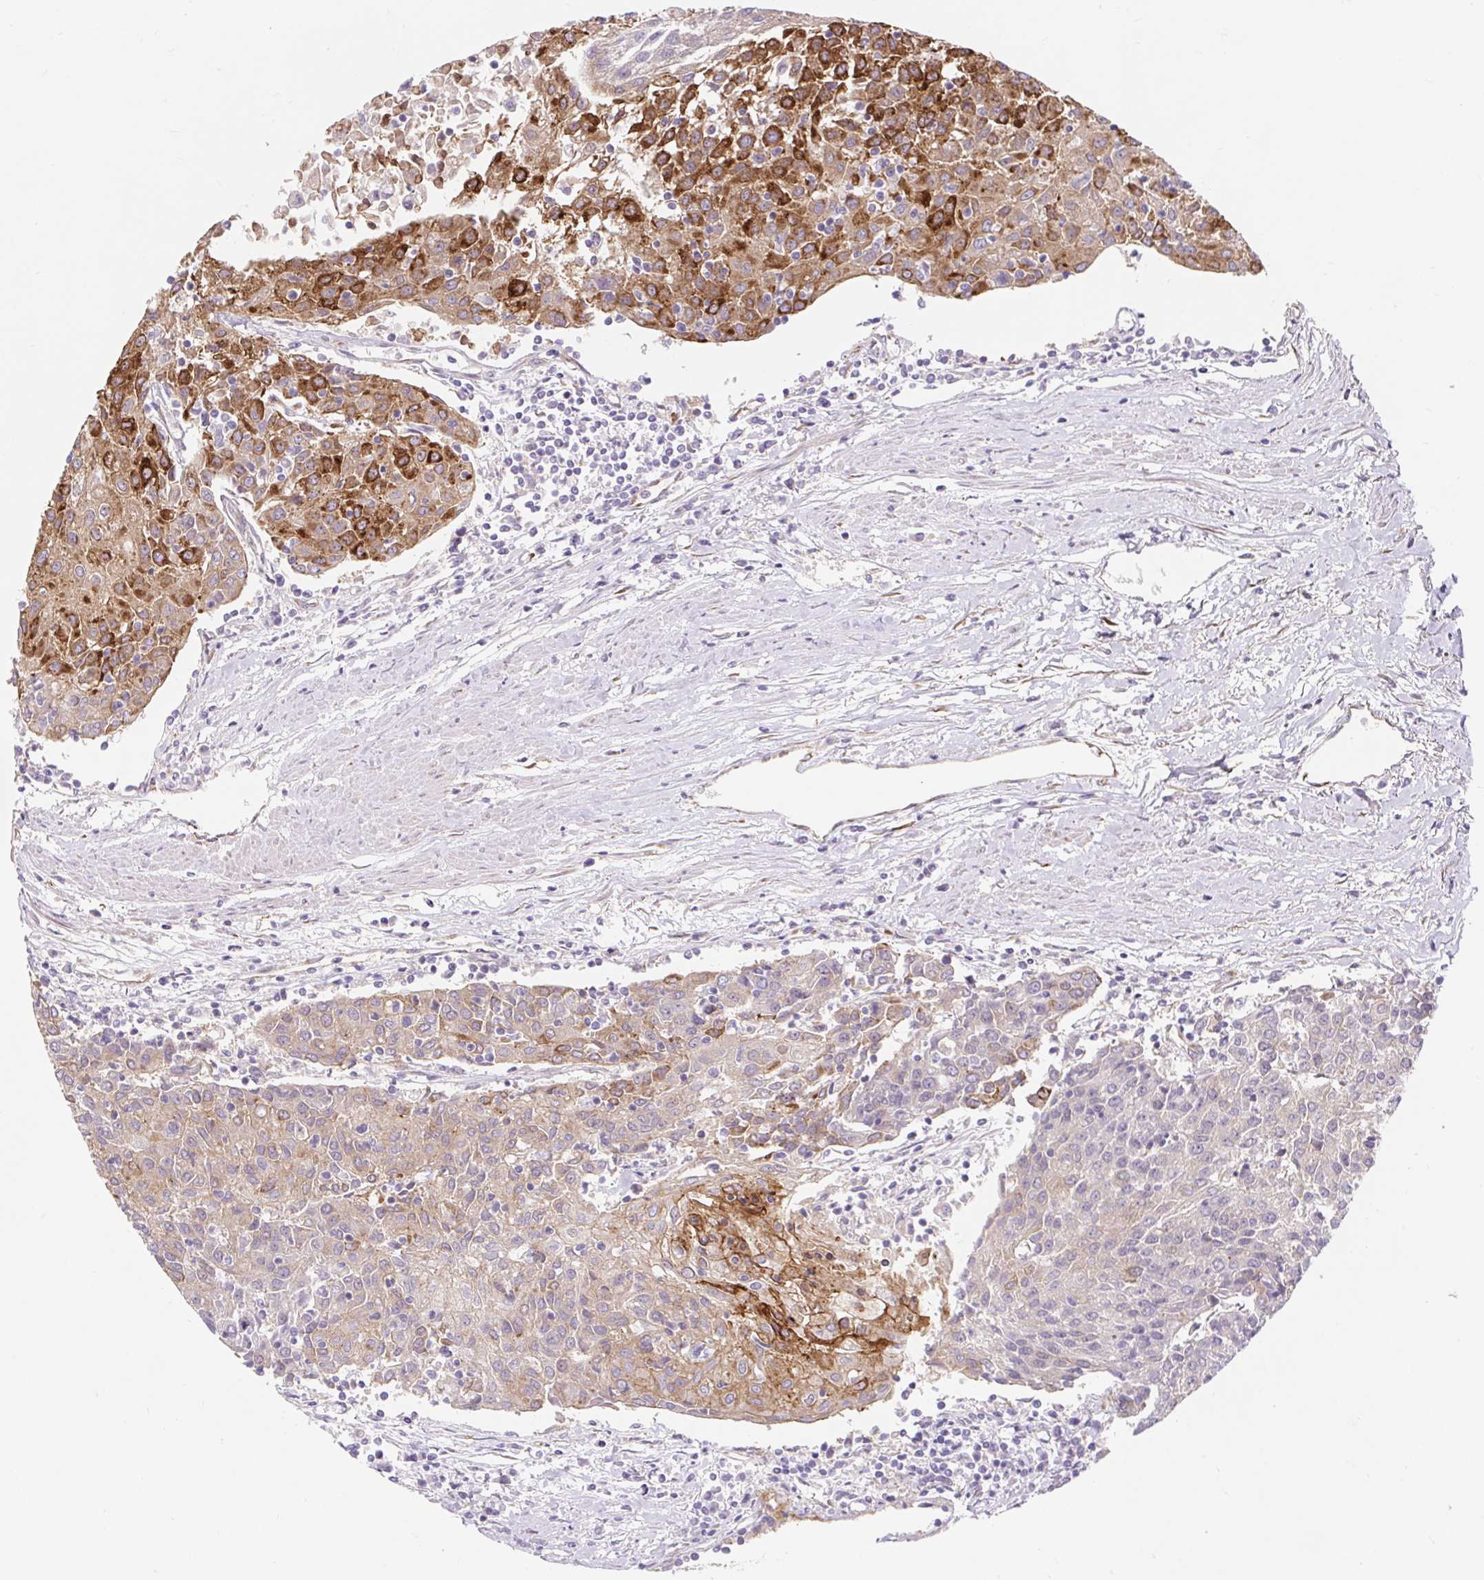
{"staining": {"intensity": "moderate", "quantity": "<25%", "location": "cytoplasmic/membranous"}, "tissue": "urothelial cancer", "cell_type": "Tumor cells", "image_type": "cancer", "snomed": [{"axis": "morphology", "description": "Urothelial carcinoma, High grade"}, {"axis": "topography", "description": "Urinary bladder"}], "caption": "This photomicrograph displays urothelial carcinoma (high-grade) stained with immunohistochemistry to label a protein in brown. The cytoplasmic/membranous of tumor cells show moderate positivity for the protein. Nuclei are counter-stained blue.", "gene": "LYPD5", "patient": {"sex": "female", "age": 85}}